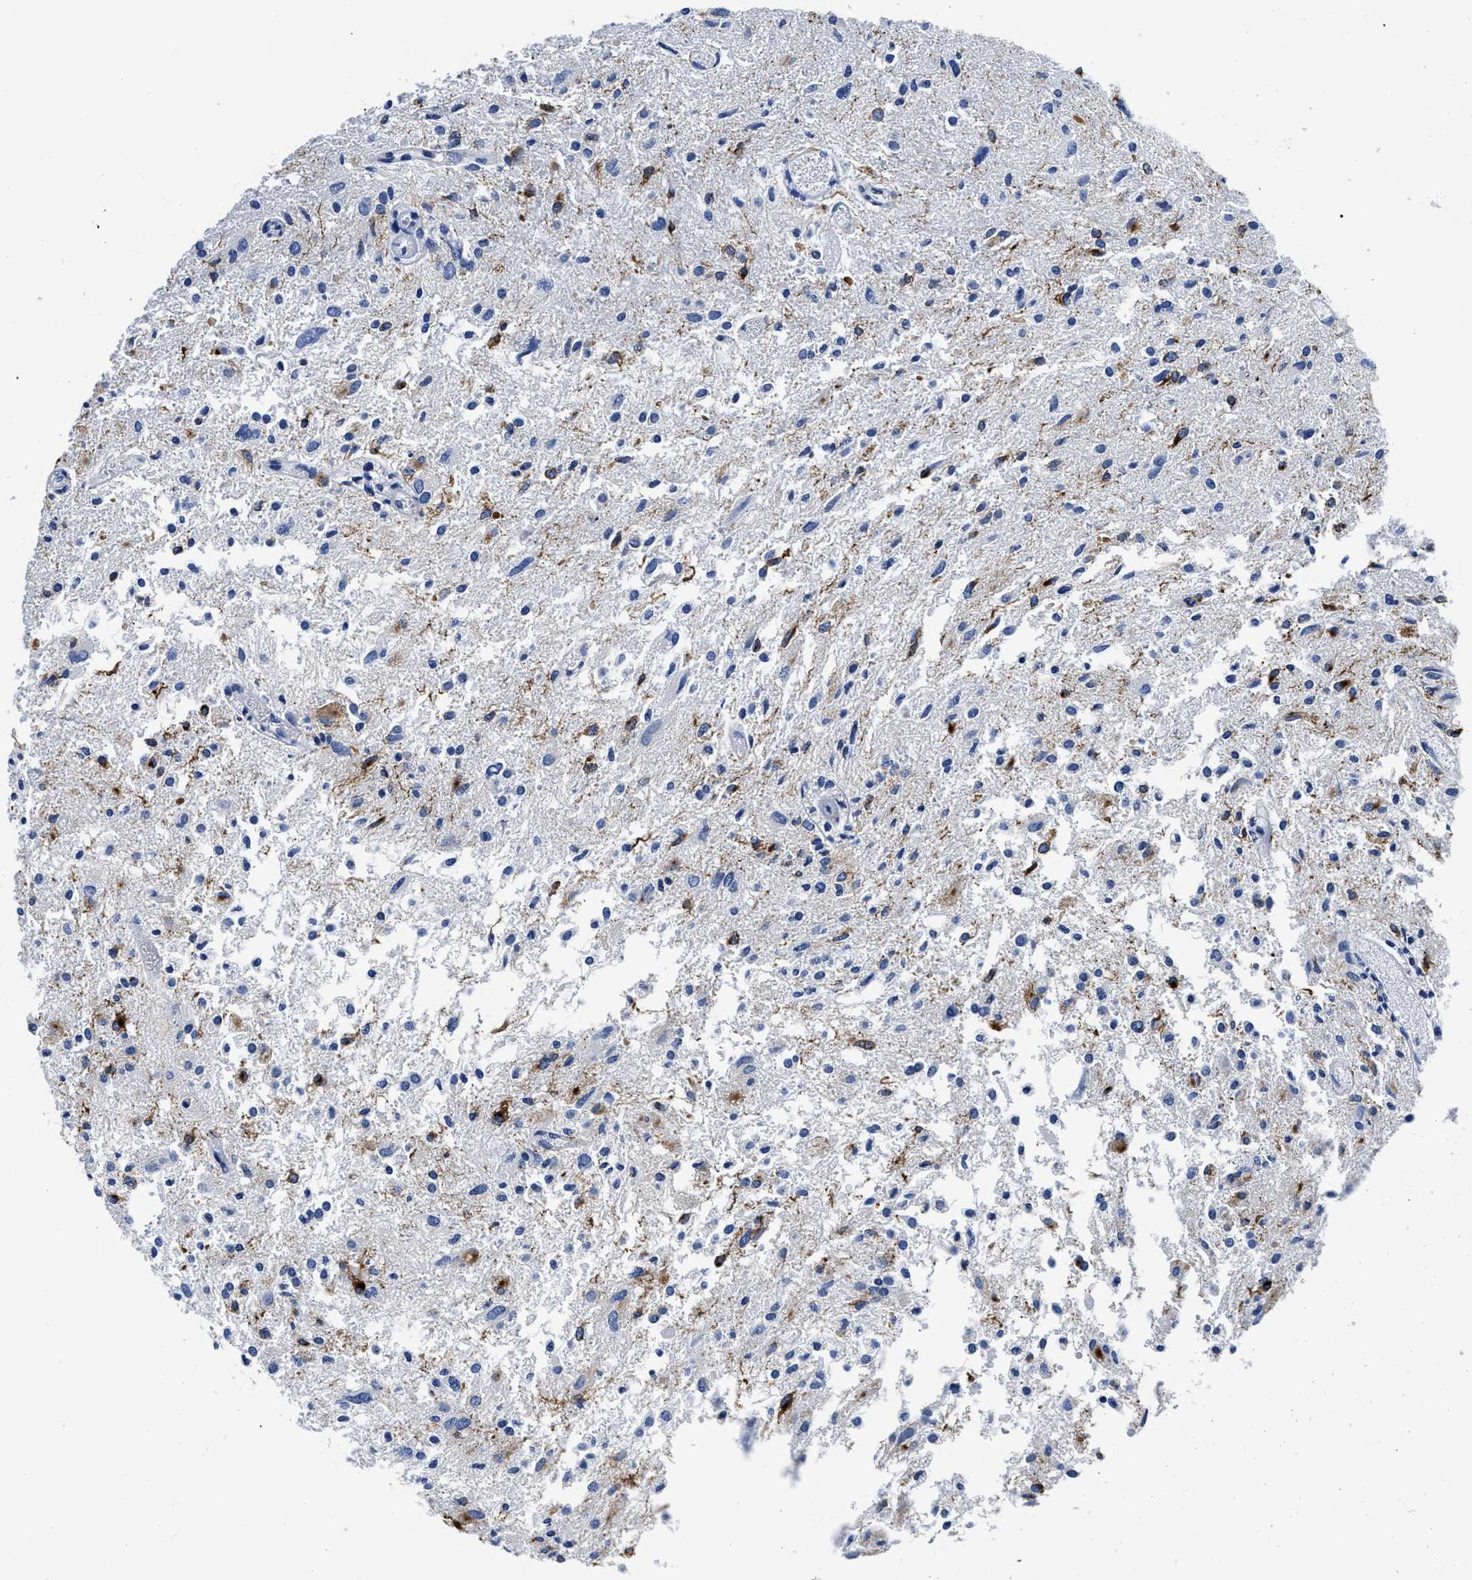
{"staining": {"intensity": "moderate", "quantity": "25%-75%", "location": "cytoplasmic/membranous"}, "tissue": "glioma", "cell_type": "Tumor cells", "image_type": "cancer", "snomed": [{"axis": "morphology", "description": "Glioma, malignant, High grade"}, {"axis": "topography", "description": "Brain"}], "caption": "A brown stain highlights moderate cytoplasmic/membranous expression of a protein in malignant high-grade glioma tumor cells.", "gene": "SLC35F1", "patient": {"sex": "female", "age": 59}}